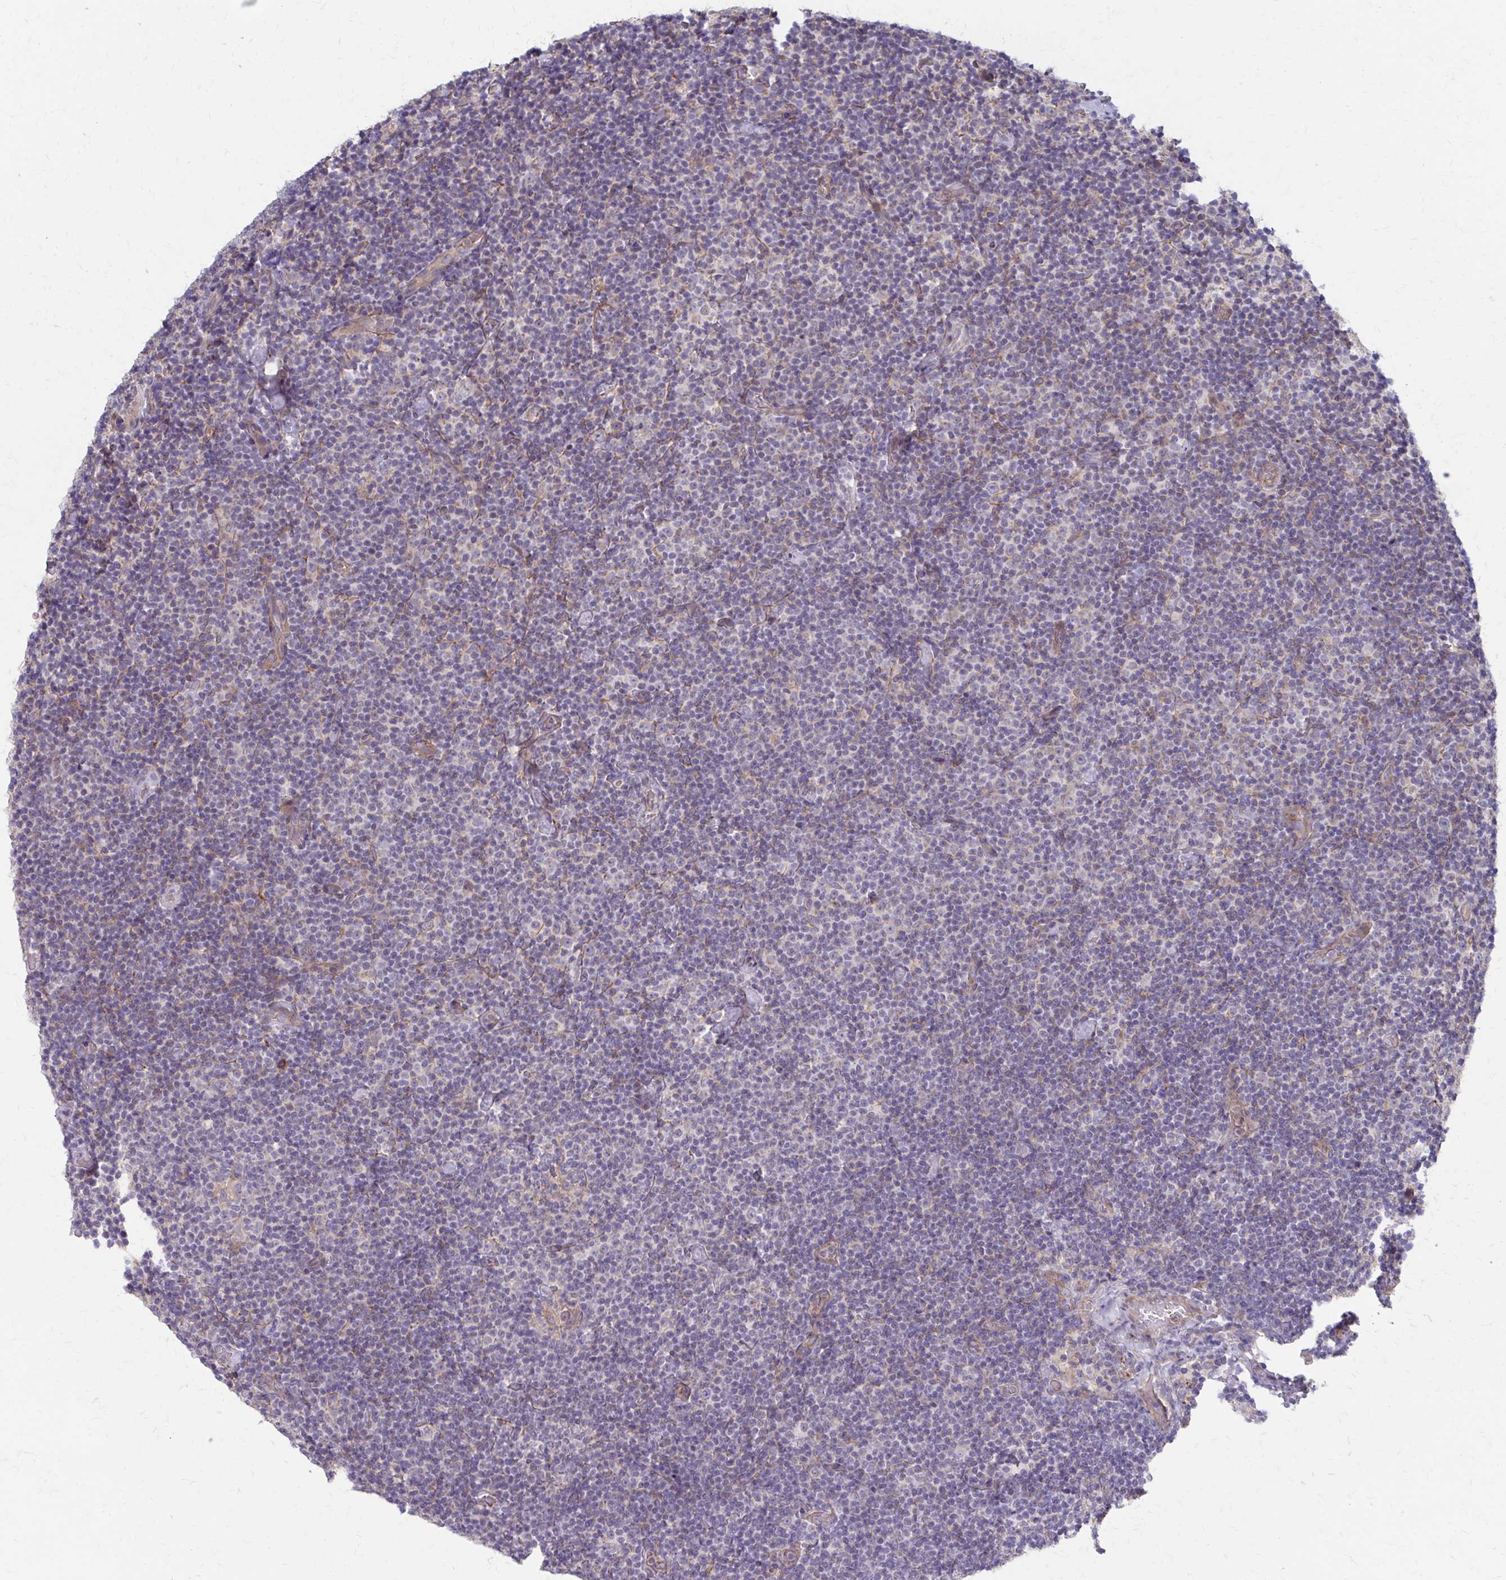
{"staining": {"intensity": "negative", "quantity": "none", "location": "none"}, "tissue": "lymphoma", "cell_type": "Tumor cells", "image_type": "cancer", "snomed": [{"axis": "morphology", "description": "Malignant lymphoma, non-Hodgkin's type, Low grade"}, {"axis": "topography", "description": "Lymph node"}], "caption": "The image reveals no significant positivity in tumor cells of lymphoma. Nuclei are stained in blue.", "gene": "MMP14", "patient": {"sex": "male", "age": 81}}